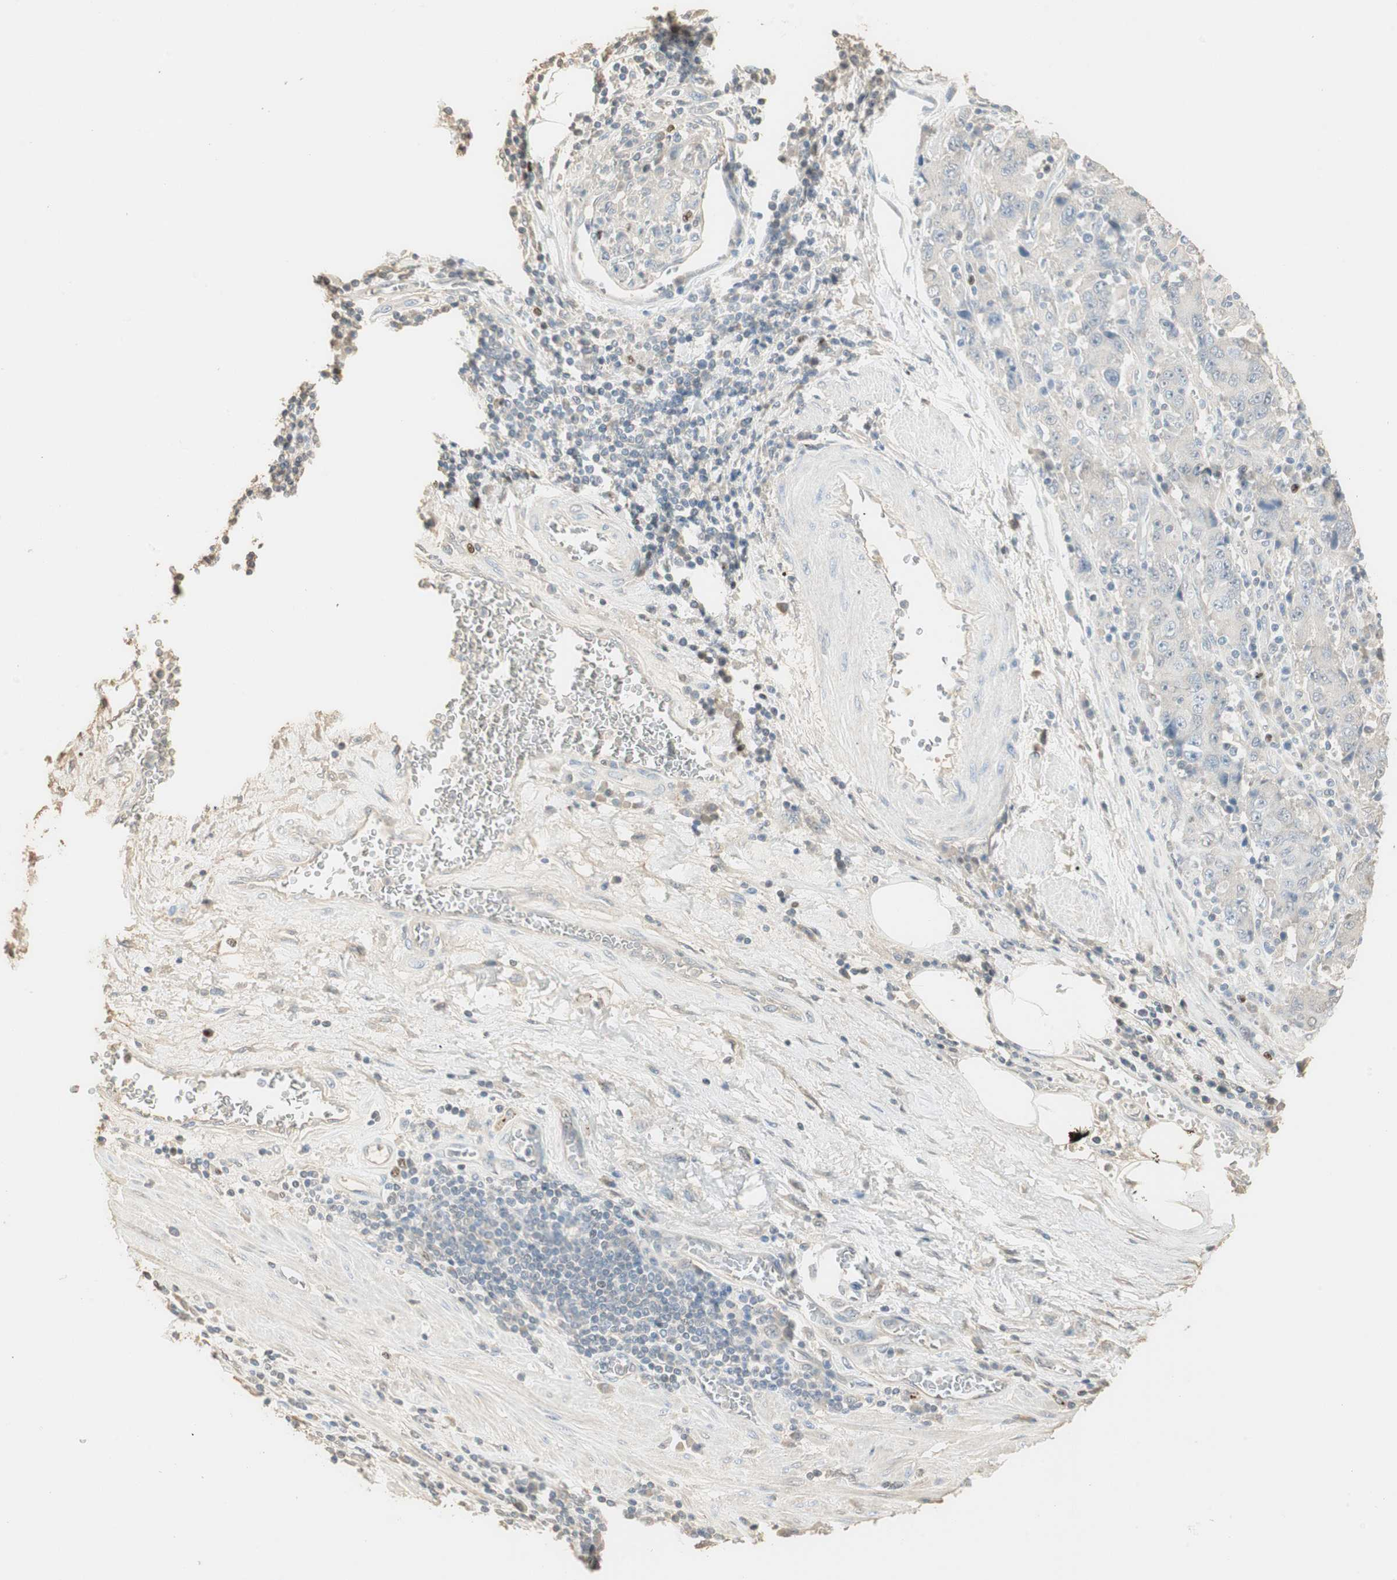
{"staining": {"intensity": "negative", "quantity": "none", "location": "none"}, "tissue": "stomach cancer", "cell_type": "Tumor cells", "image_type": "cancer", "snomed": [{"axis": "morphology", "description": "Normal tissue, NOS"}, {"axis": "morphology", "description": "Adenocarcinoma, NOS"}, {"axis": "topography", "description": "Stomach, upper"}, {"axis": "topography", "description": "Stomach"}], "caption": "Immunohistochemistry (IHC) histopathology image of neoplastic tissue: adenocarcinoma (stomach) stained with DAB displays no significant protein expression in tumor cells.", "gene": "RUNX2", "patient": {"sex": "male", "age": 59}}